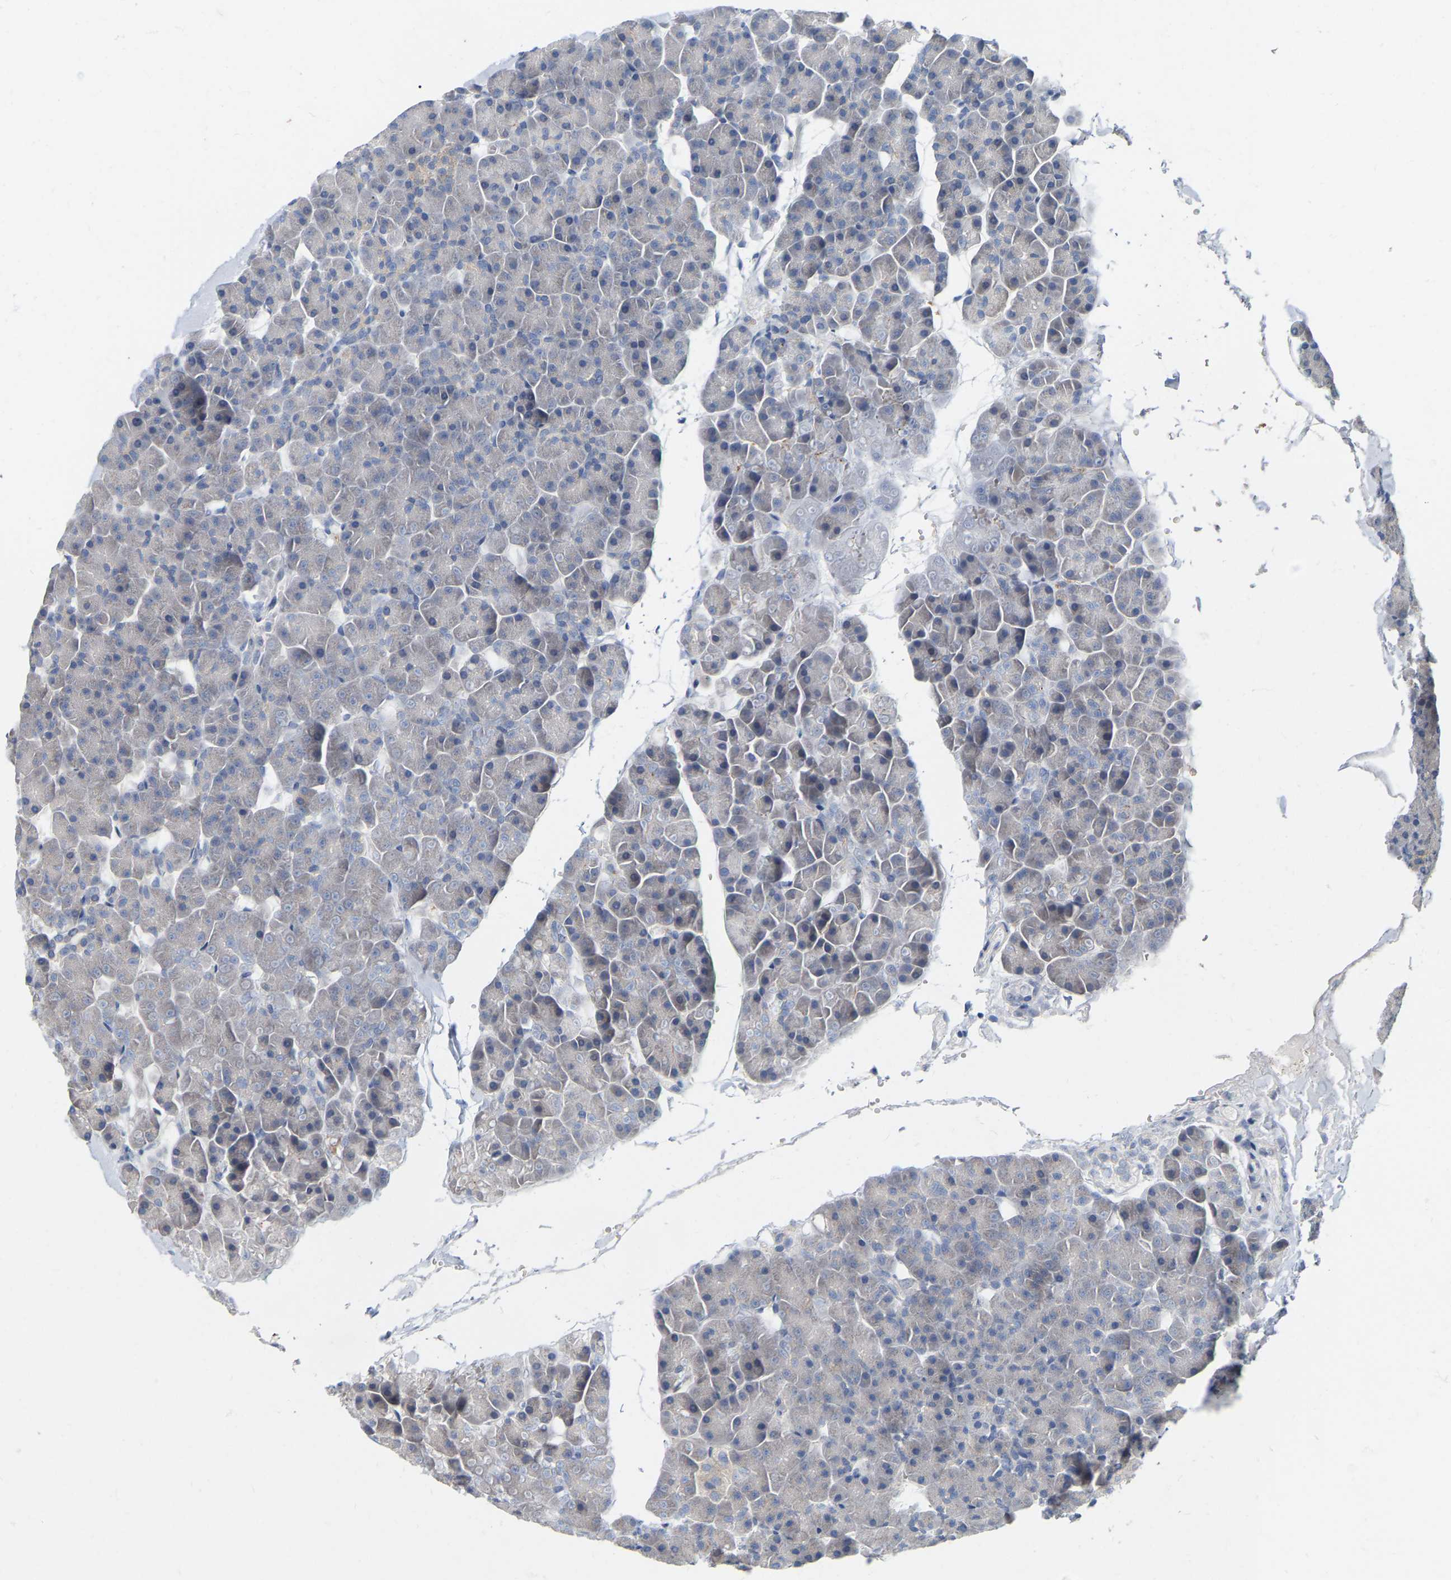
{"staining": {"intensity": "negative", "quantity": "none", "location": "none"}, "tissue": "pancreas", "cell_type": "Exocrine glandular cells", "image_type": "normal", "snomed": [{"axis": "morphology", "description": "Normal tissue, NOS"}, {"axis": "topography", "description": "Pancreas"}], "caption": "Exocrine glandular cells are negative for brown protein staining in benign pancreas. Nuclei are stained in blue.", "gene": "WIPI2", "patient": {"sex": "male", "age": 35}}